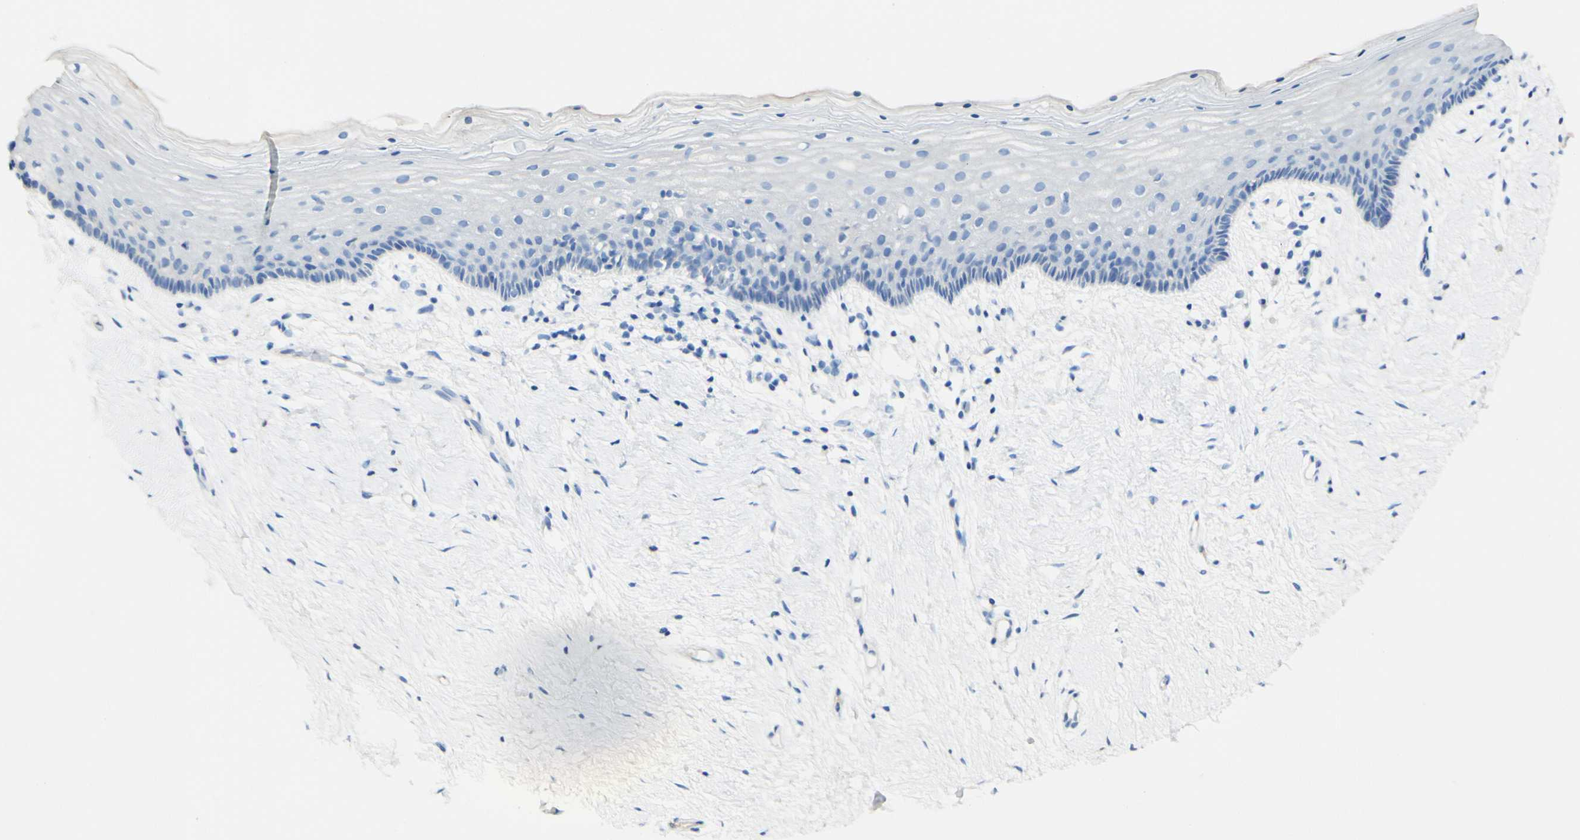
{"staining": {"intensity": "negative", "quantity": "none", "location": "none"}, "tissue": "vagina", "cell_type": "Squamous epithelial cells", "image_type": "normal", "snomed": [{"axis": "morphology", "description": "Normal tissue, NOS"}, {"axis": "topography", "description": "Vagina"}], "caption": "Immunohistochemistry (IHC) image of normal human vagina stained for a protein (brown), which exhibits no positivity in squamous epithelial cells.", "gene": "PIGR", "patient": {"sex": "female", "age": 44}}